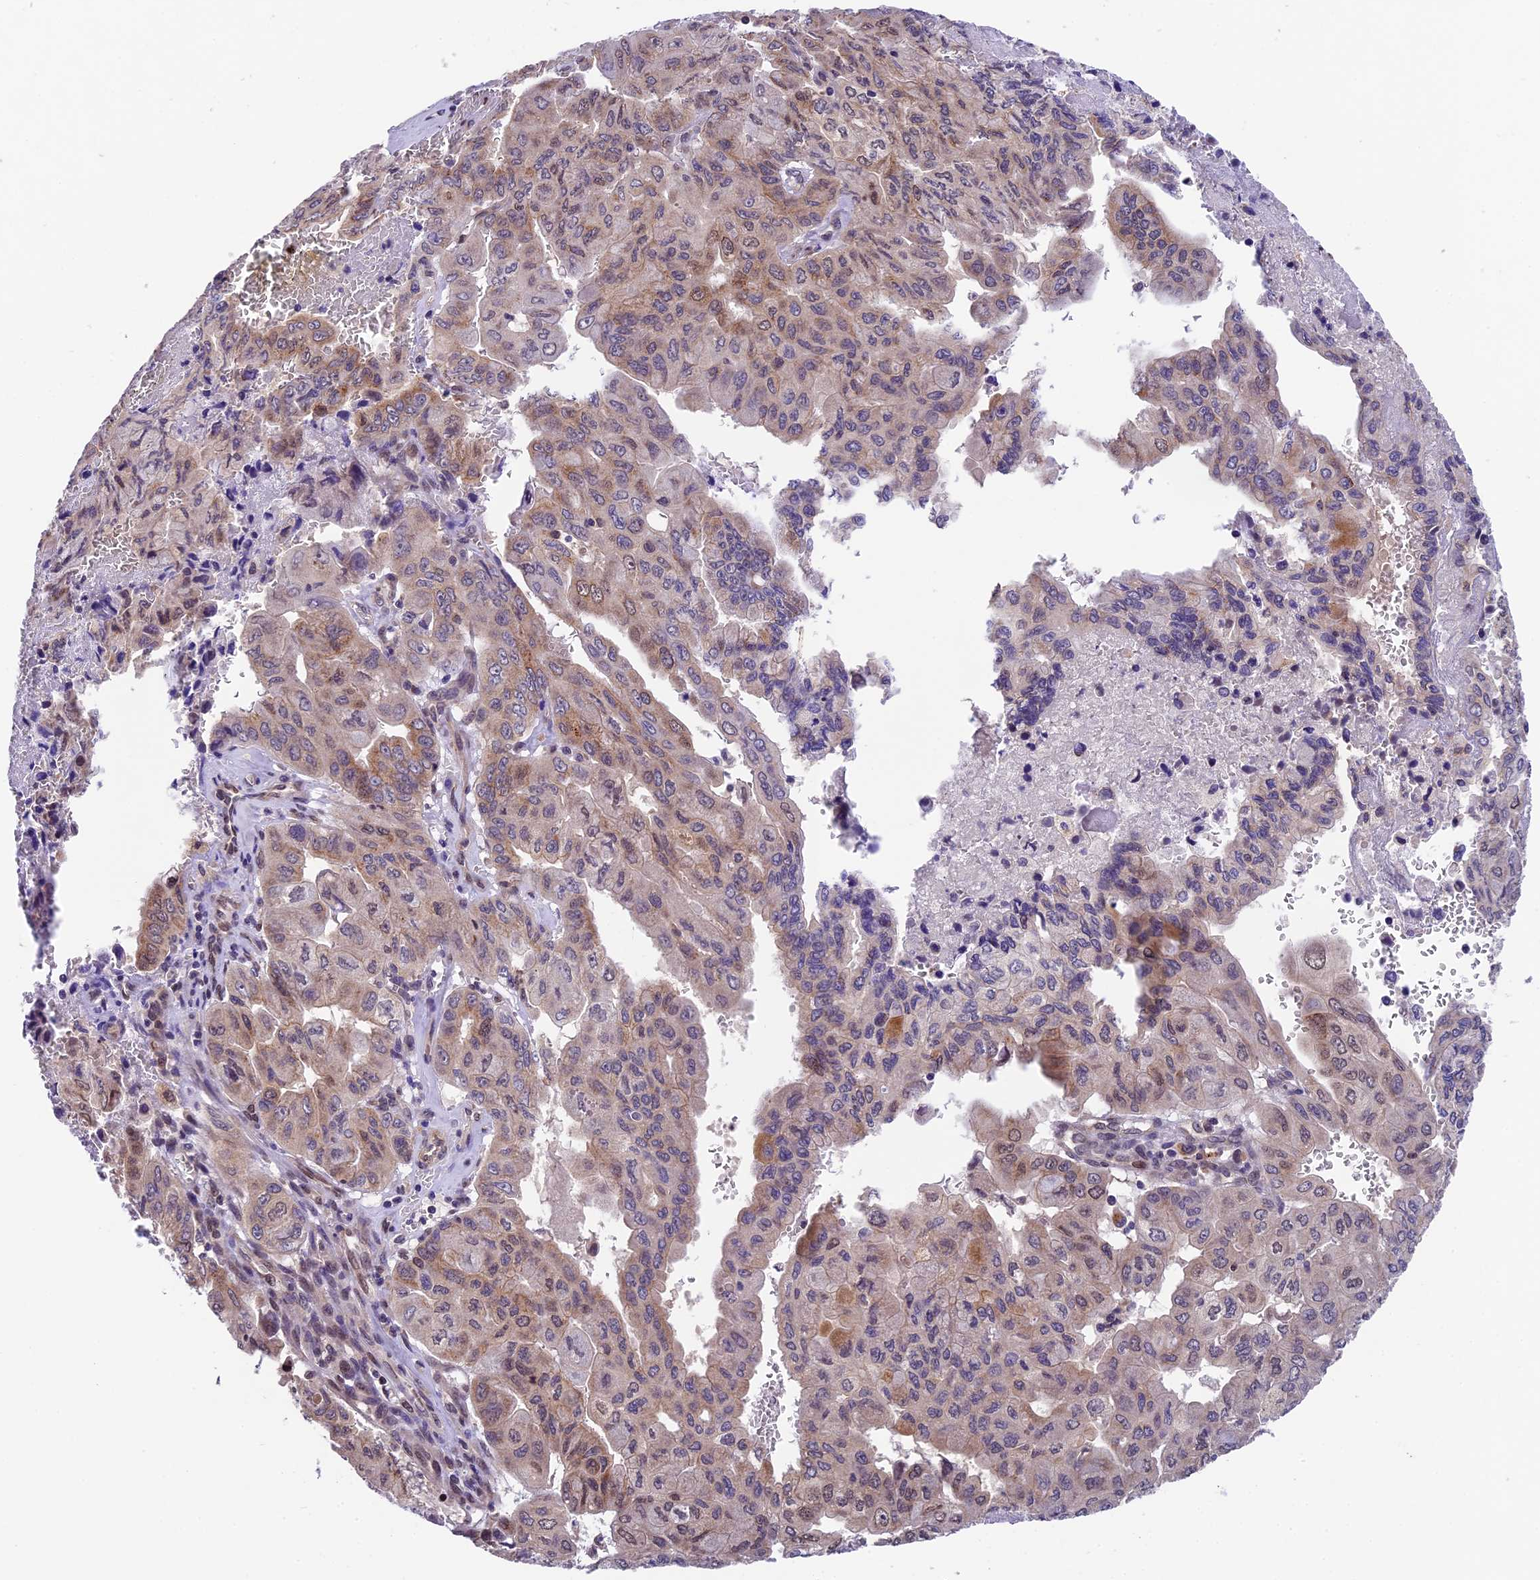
{"staining": {"intensity": "weak", "quantity": "25%-75%", "location": "nuclear"}, "tissue": "pancreatic cancer", "cell_type": "Tumor cells", "image_type": "cancer", "snomed": [{"axis": "morphology", "description": "Adenocarcinoma, NOS"}, {"axis": "topography", "description": "Pancreas"}], "caption": "Tumor cells exhibit low levels of weak nuclear staining in approximately 25%-75% of cells in pancreatic cancer (adenocarcinoma). (IHC, brightfield microscopy, high magnification).", "gene": "CCSER1", "patient": {"sex": "male", "age": 51}}